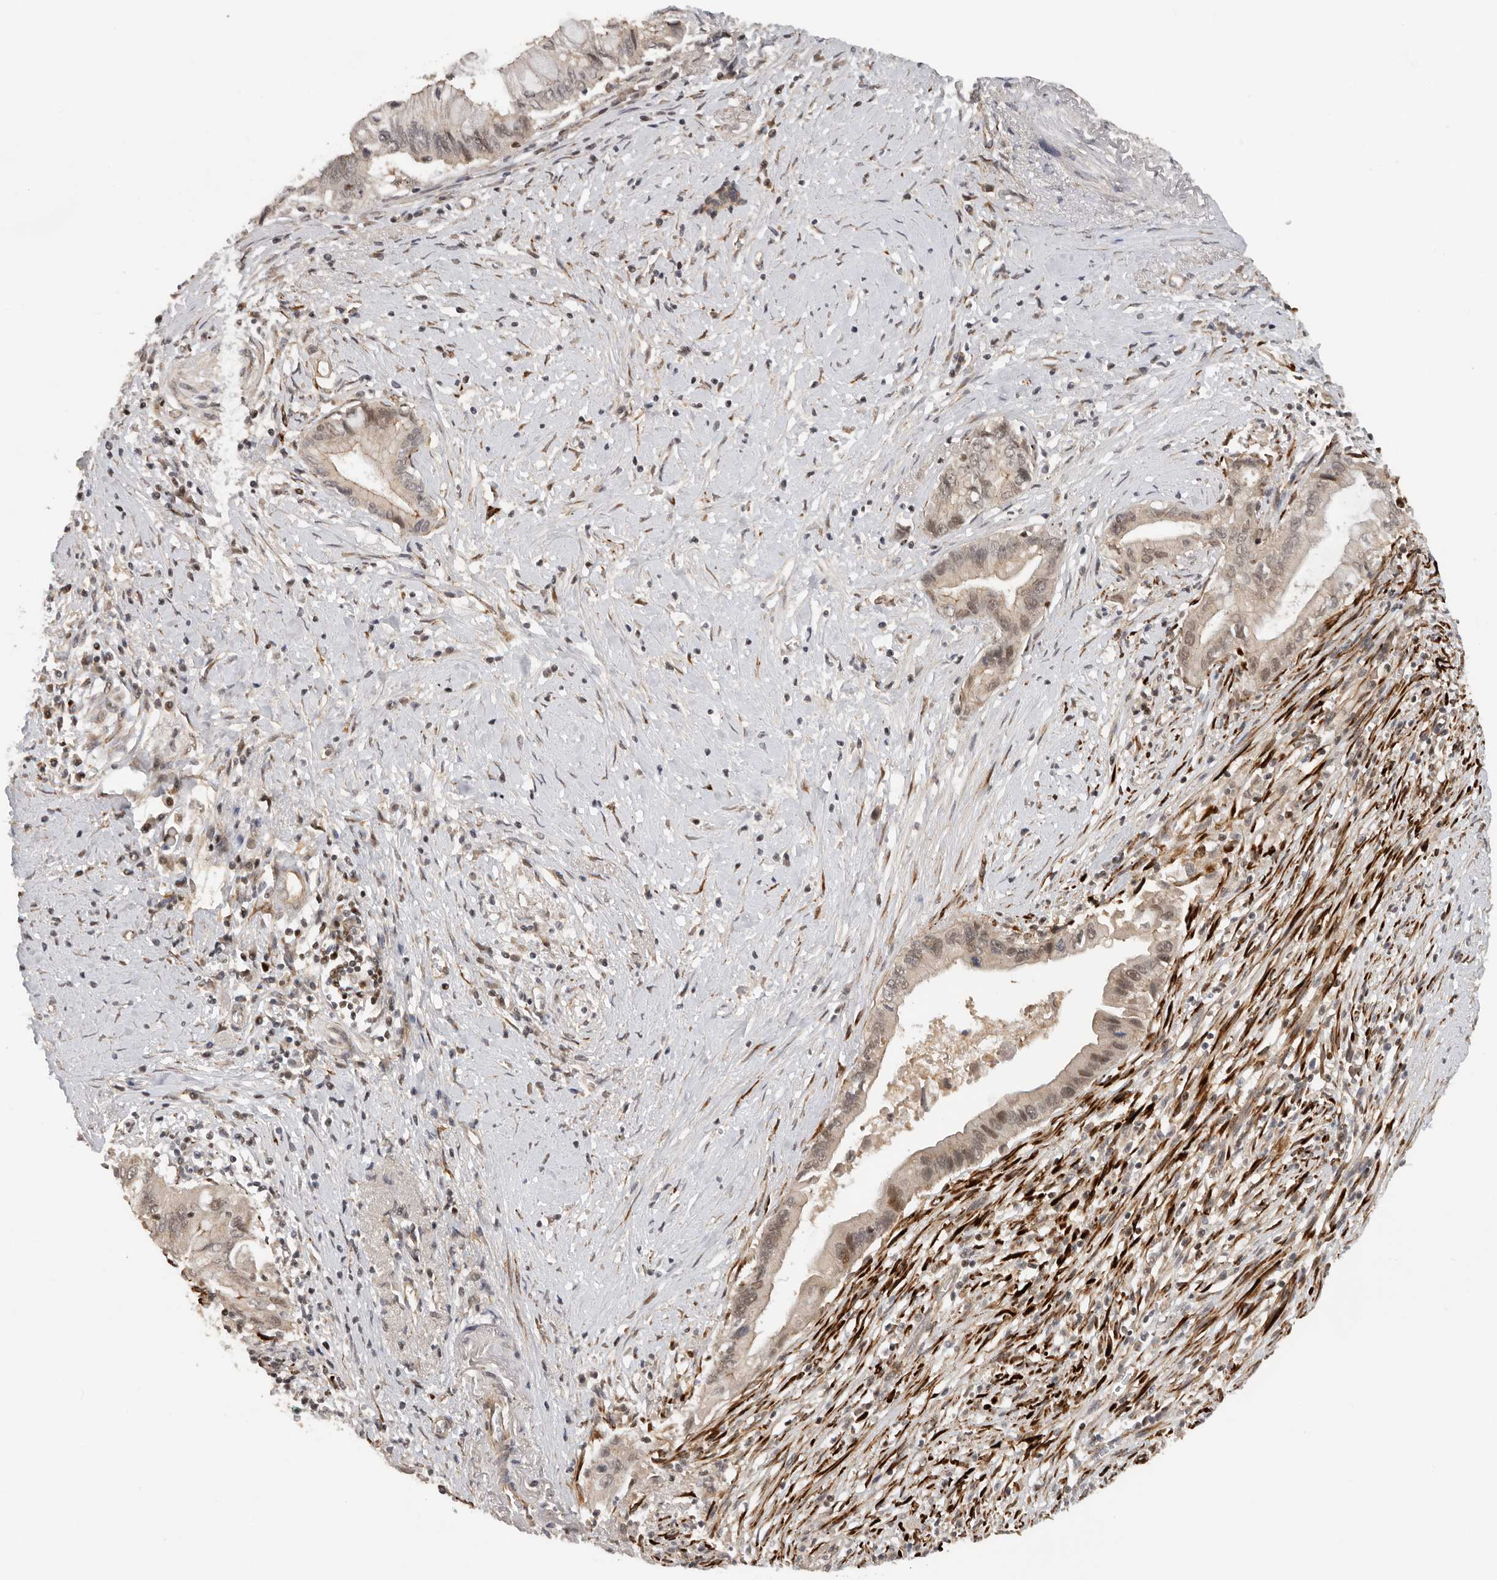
{"staining": {"intensity": "weak", "quantity": ">75%", "location": "nuclear"}, "tissue": "pancreatic cancer", "cell_type": "Tumor cells", "image_type": "cancer", "snomed": [{"axis": "morphology", "description": "Adenocarcinoma, NOS"}, {"axis": "topography", "description": "Pancreas"}], "caption": "This is a micrograph of immunohistochemistry (IHC) staining of pancreatic cancer, which shows weak staining in the nuclear of tumor cells.", "gene": "HENMT1", "patient": {"sex": "male", "age": 78}}